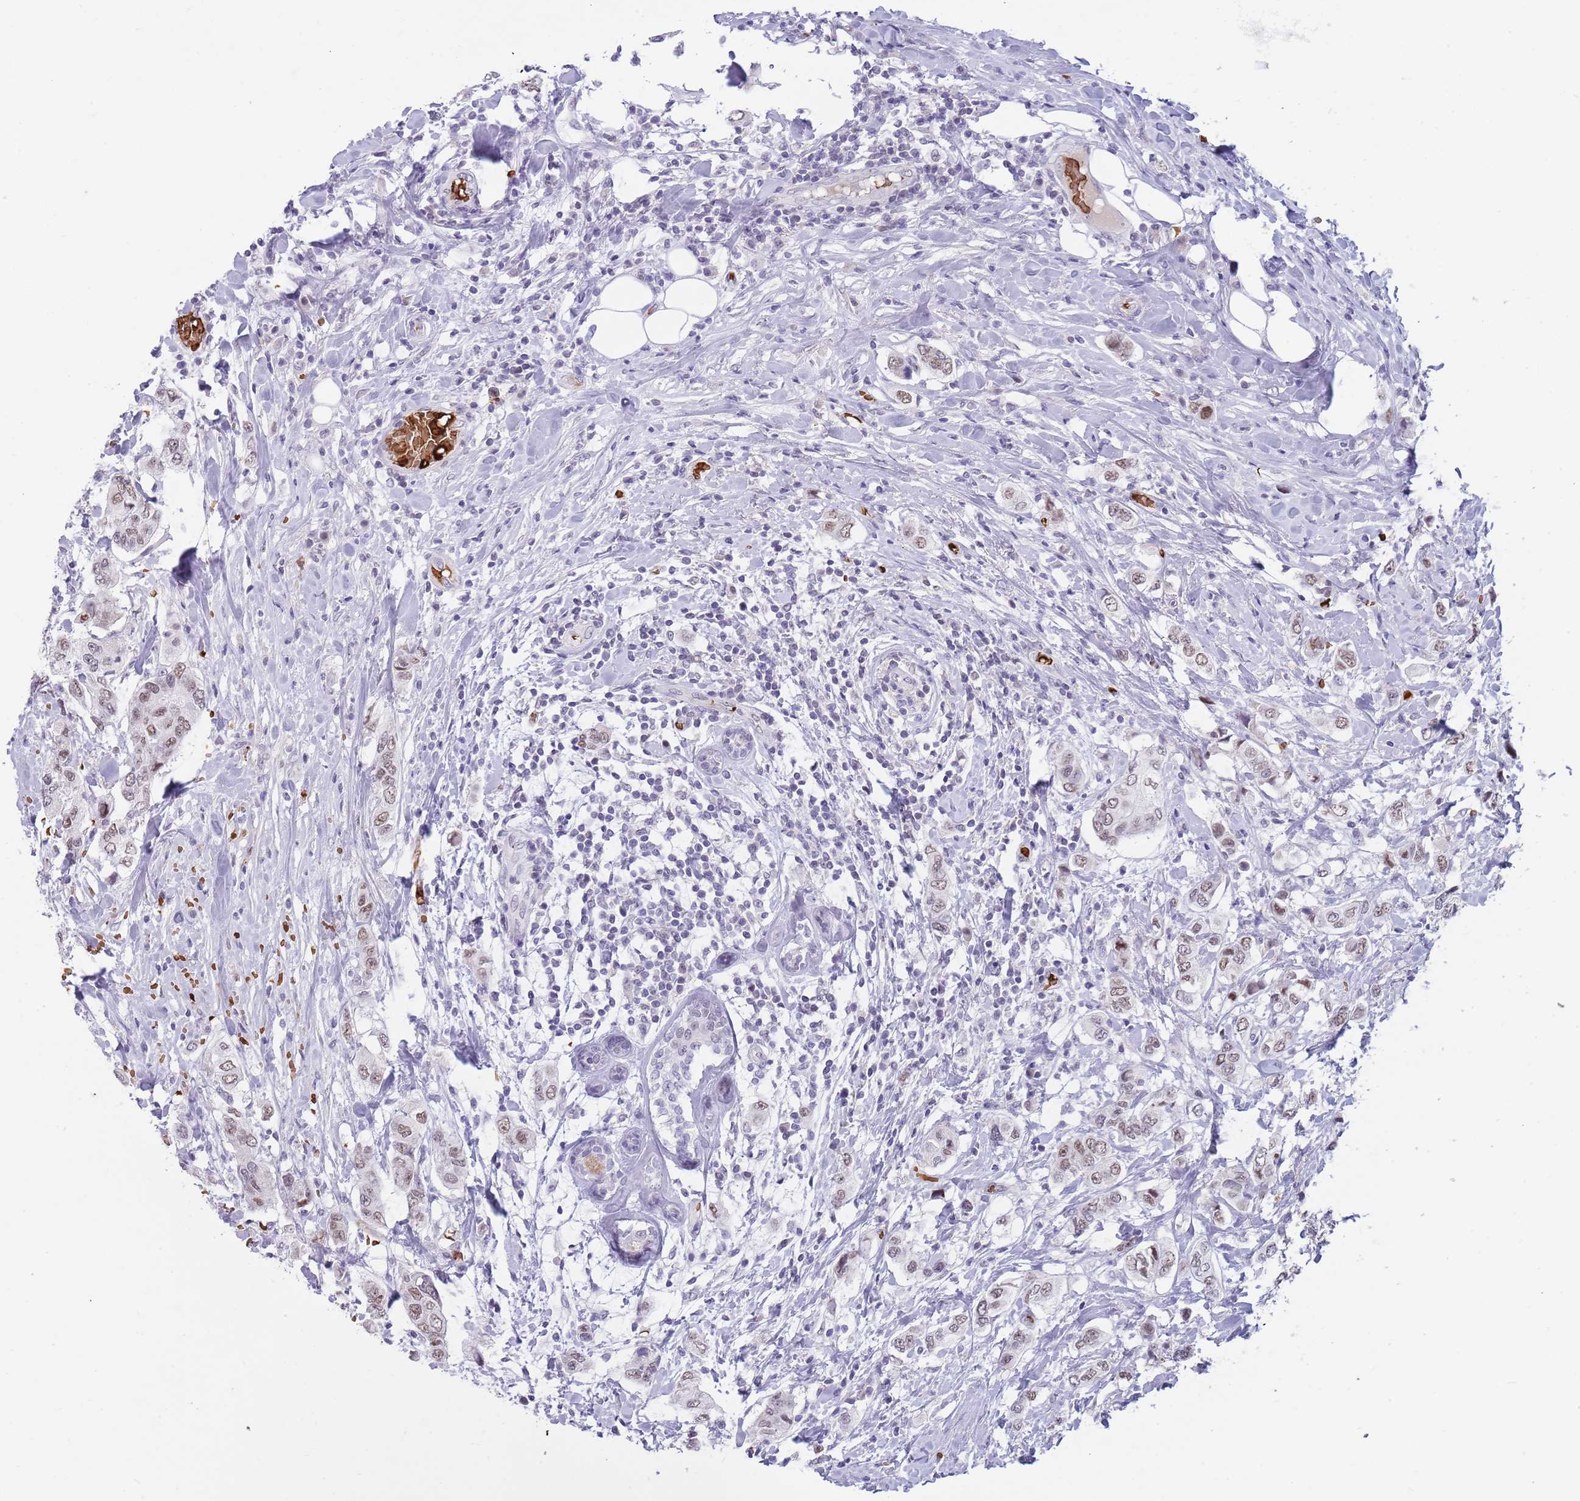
{"staining": {"intensity": "moderate", "quantity": ">75%", "location": "nuclear"}, "tissue": "breast cancer", "cell_type": "Tumor cells", "image_type": "cancer", "snomed": [{"axis": "morphology", "description": "Lobular carcinoma"}, {"axis": "topography", "description": "Breast"}], "caption": "IHC photomicrograph of lobular carcinoma (breast) stained for a protein (brown), which reveals medium levels of moderate nuclear positivity in about >75% of tumor cells.", "gene": "LYPD6B", "patient": {"sex": "female", "age": 51}}